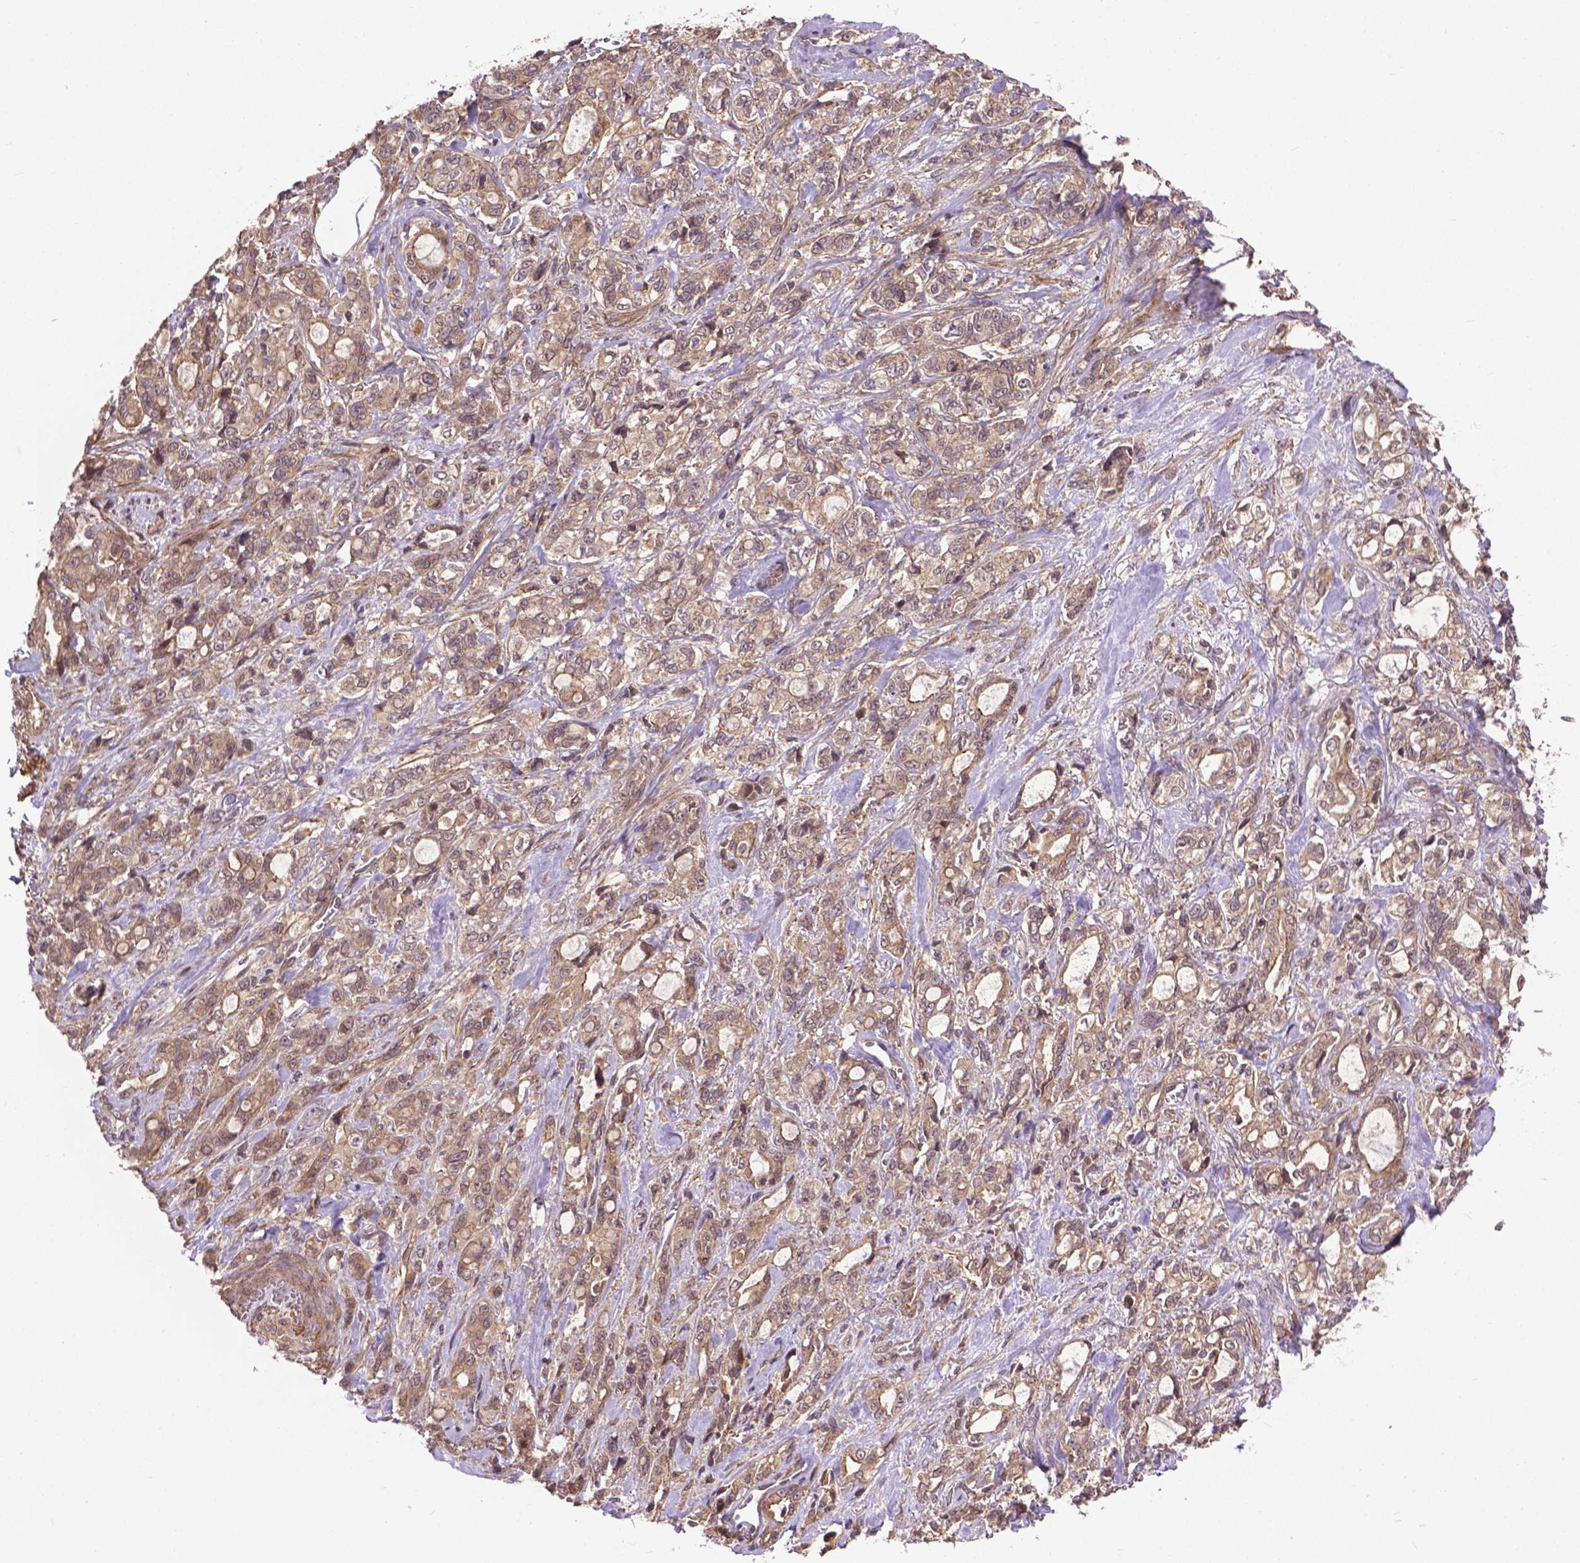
{"staining": {"intensity": "weak", "quantity": ">75%", "location": "cytoplasmic/membranous"}, "tissue": "stomach cancer", "cell_type": "Tumor cells", "image_type": "cancer", "snomed": [{"axis": "morphology", "description": "Adenocarcinoma, NOS"}, {"axis": "topography", "description": "Stomach"}], "caption": "Adenocarcinoma (stomach) stained for a protein reveals weak cytoplasmic/membranous positivity in tumor cells.", "gene": "ZNF616", "patient": {"sex": "male", "age": 63}}